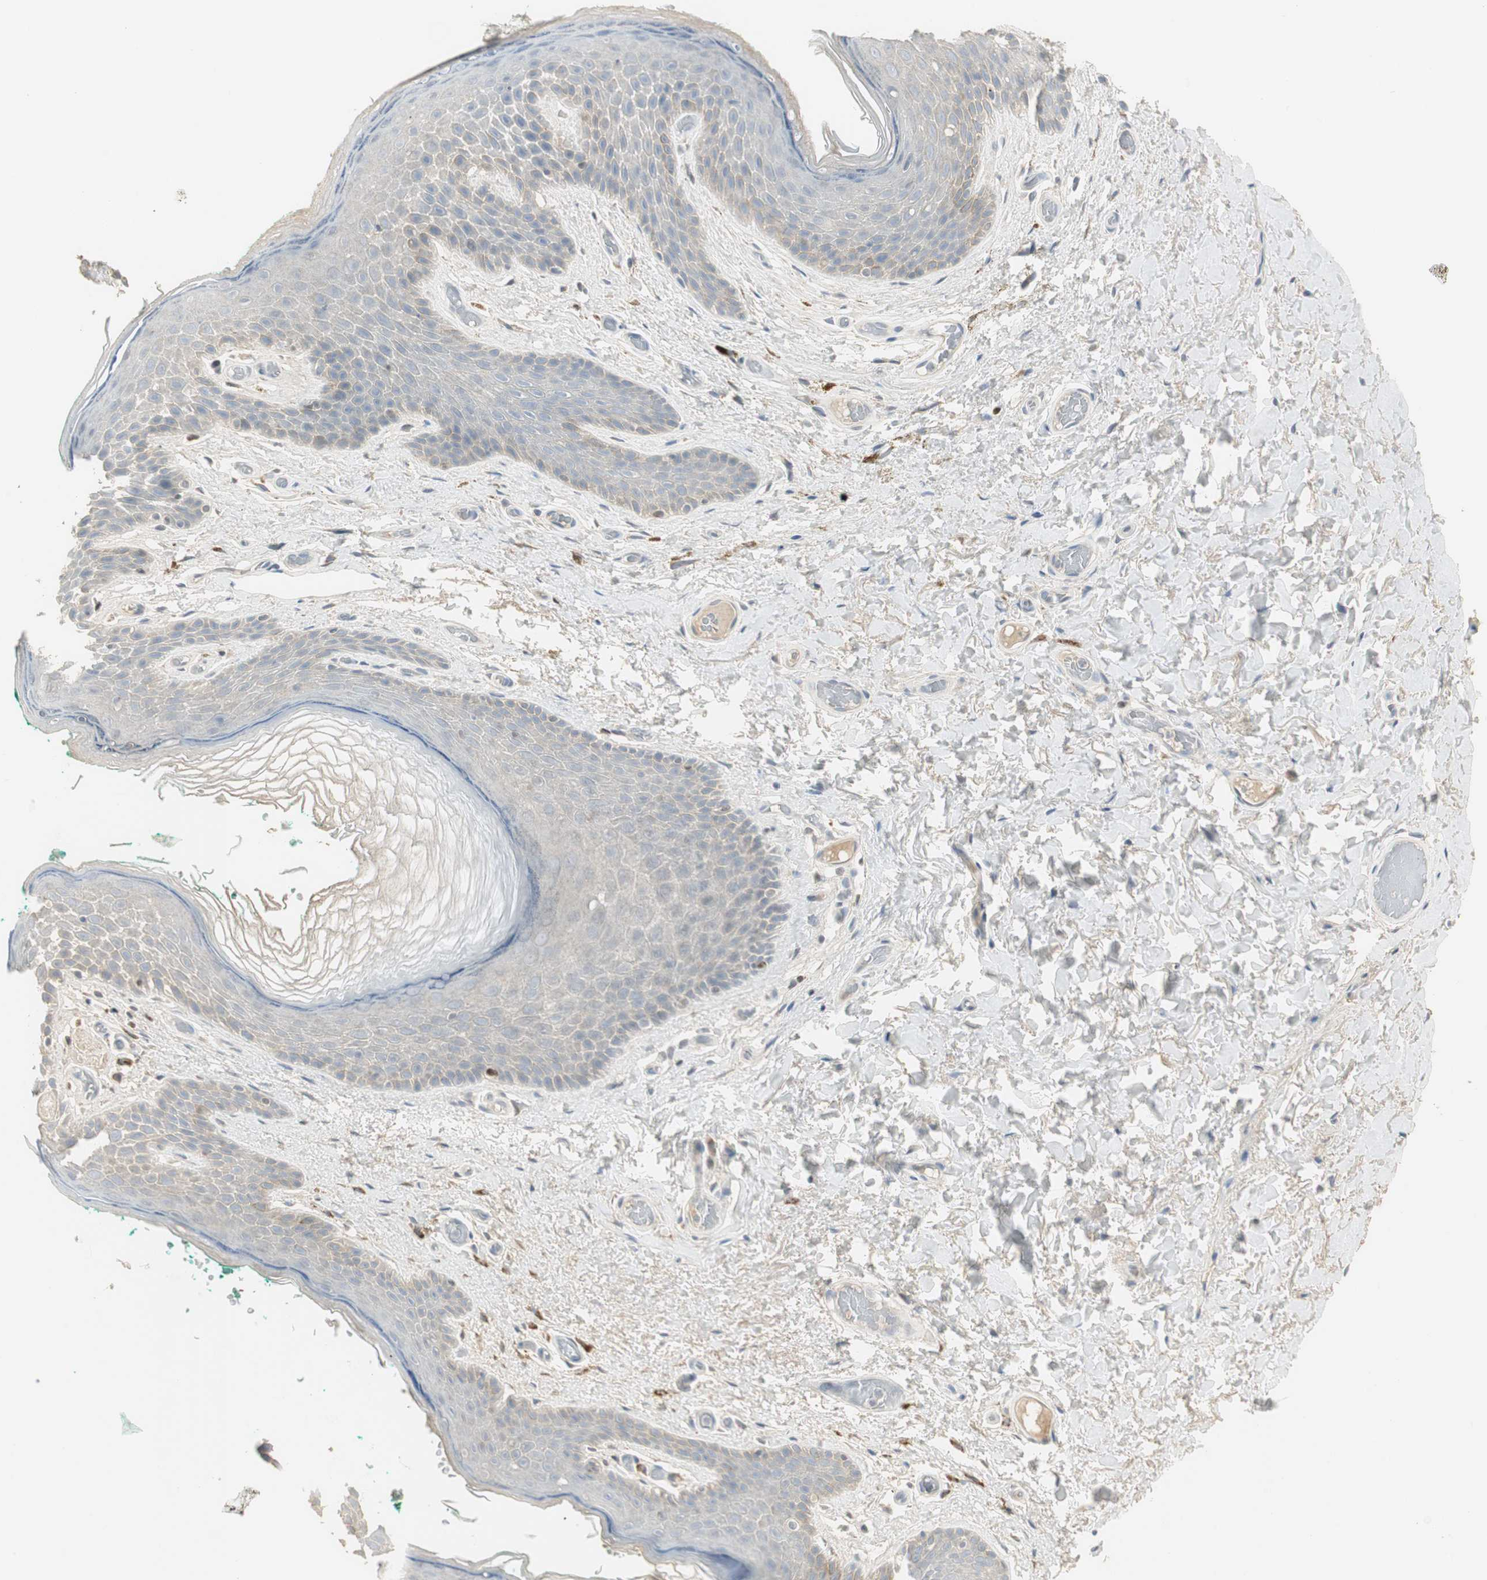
{"staining": {"intensity": "weak", "quantity": "<25%", "location": "cytoplasmic/membranous"}, "tissue": "skin", "cell_type": "Epidermal cells", "image_type": "normal", "snomed": [{"axis": "morphology", "description": "Normal tissue, NOS"}, {"axis": "topography", "description": "Anal"}], "caption": "Immunohistochemistry micrograph of benign human skin stained for a protein (brown), which reveals no staining in epidermal cells.", "gene": "RUNX2", "patient": {"sex": "male", "age": 74}}